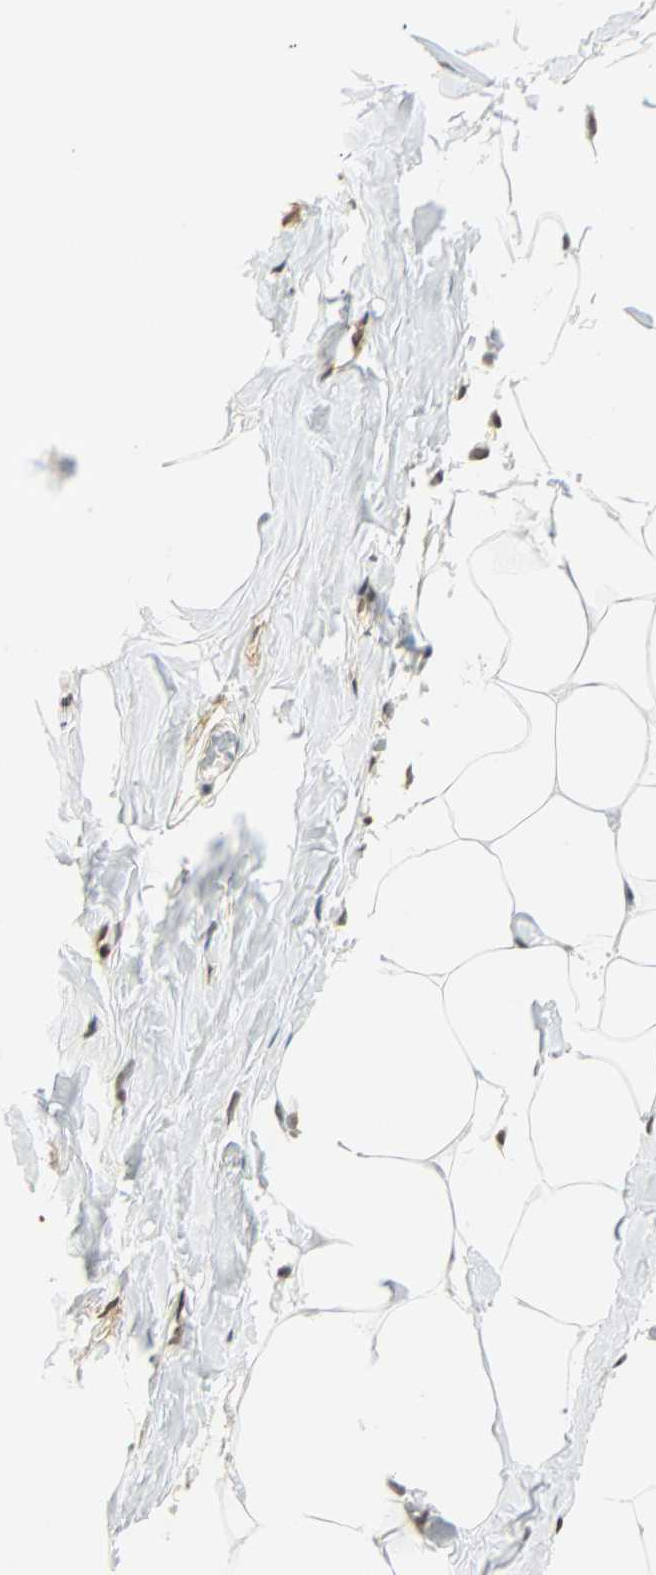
{"staining": {"intensity": "moderate", "quantity": ">75%", "location": "nuclear"}, "tissue": "adipose tissue", "cell_type": "Adipocytes", "image_type": "normal", "snomed": [{"axis": "morphology", "description": "Normal tissue, NOS"}, {"axis": "topography", "description": "Breast"}, {"axis": "topography", "description": "Adipose tissue"}], "caption": "Benign adipose tissue reveals moderate nuclear expression in about >75% of adipocytes (brown staining indicates protein expression, while blue staining denotes nuclei)..", "gene": "NELFE", "patient": {"sex": "female", "age": 25}}